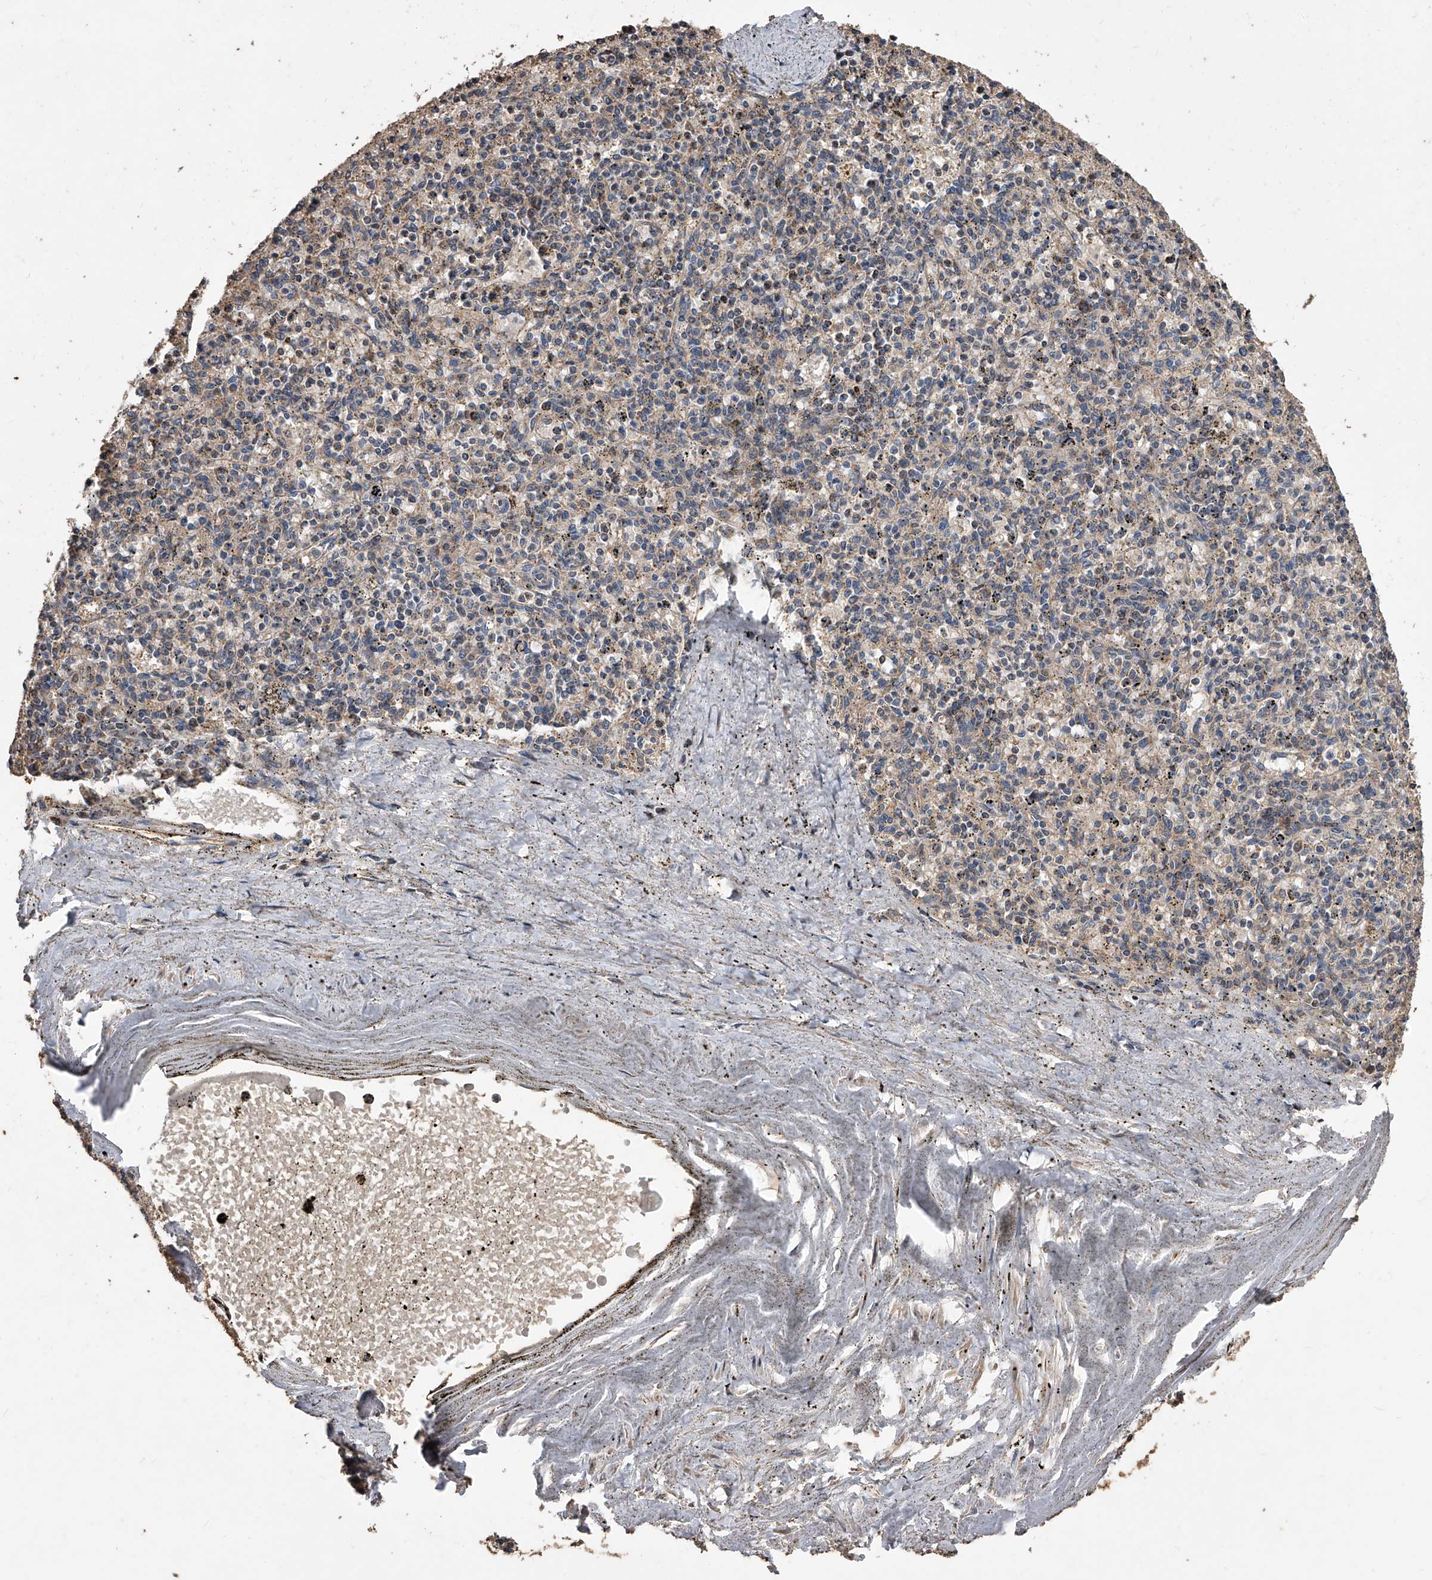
{"staining": {"intensity": "negative", "quantity": "none", "location": "none"}, "tissue": "spleen", "cell_type": "Cells in red pulp", "image_type": "normal", "snomed": [{"axis": "morphology", "description": "Normal tissue, NOS"}, {"axis": "topography", "description": "Spleen"}], "caption": "Immunohistochemistry of benign human spleen reveals no expression in cells in red pulp. The staining is performed using DAB (3,3'-diaminobenzidine) brown chromogen with nuclei counter-stained in using hematoxylin.", "gene": "LTV1", "patient": {"sex": "male", "age": 72}}